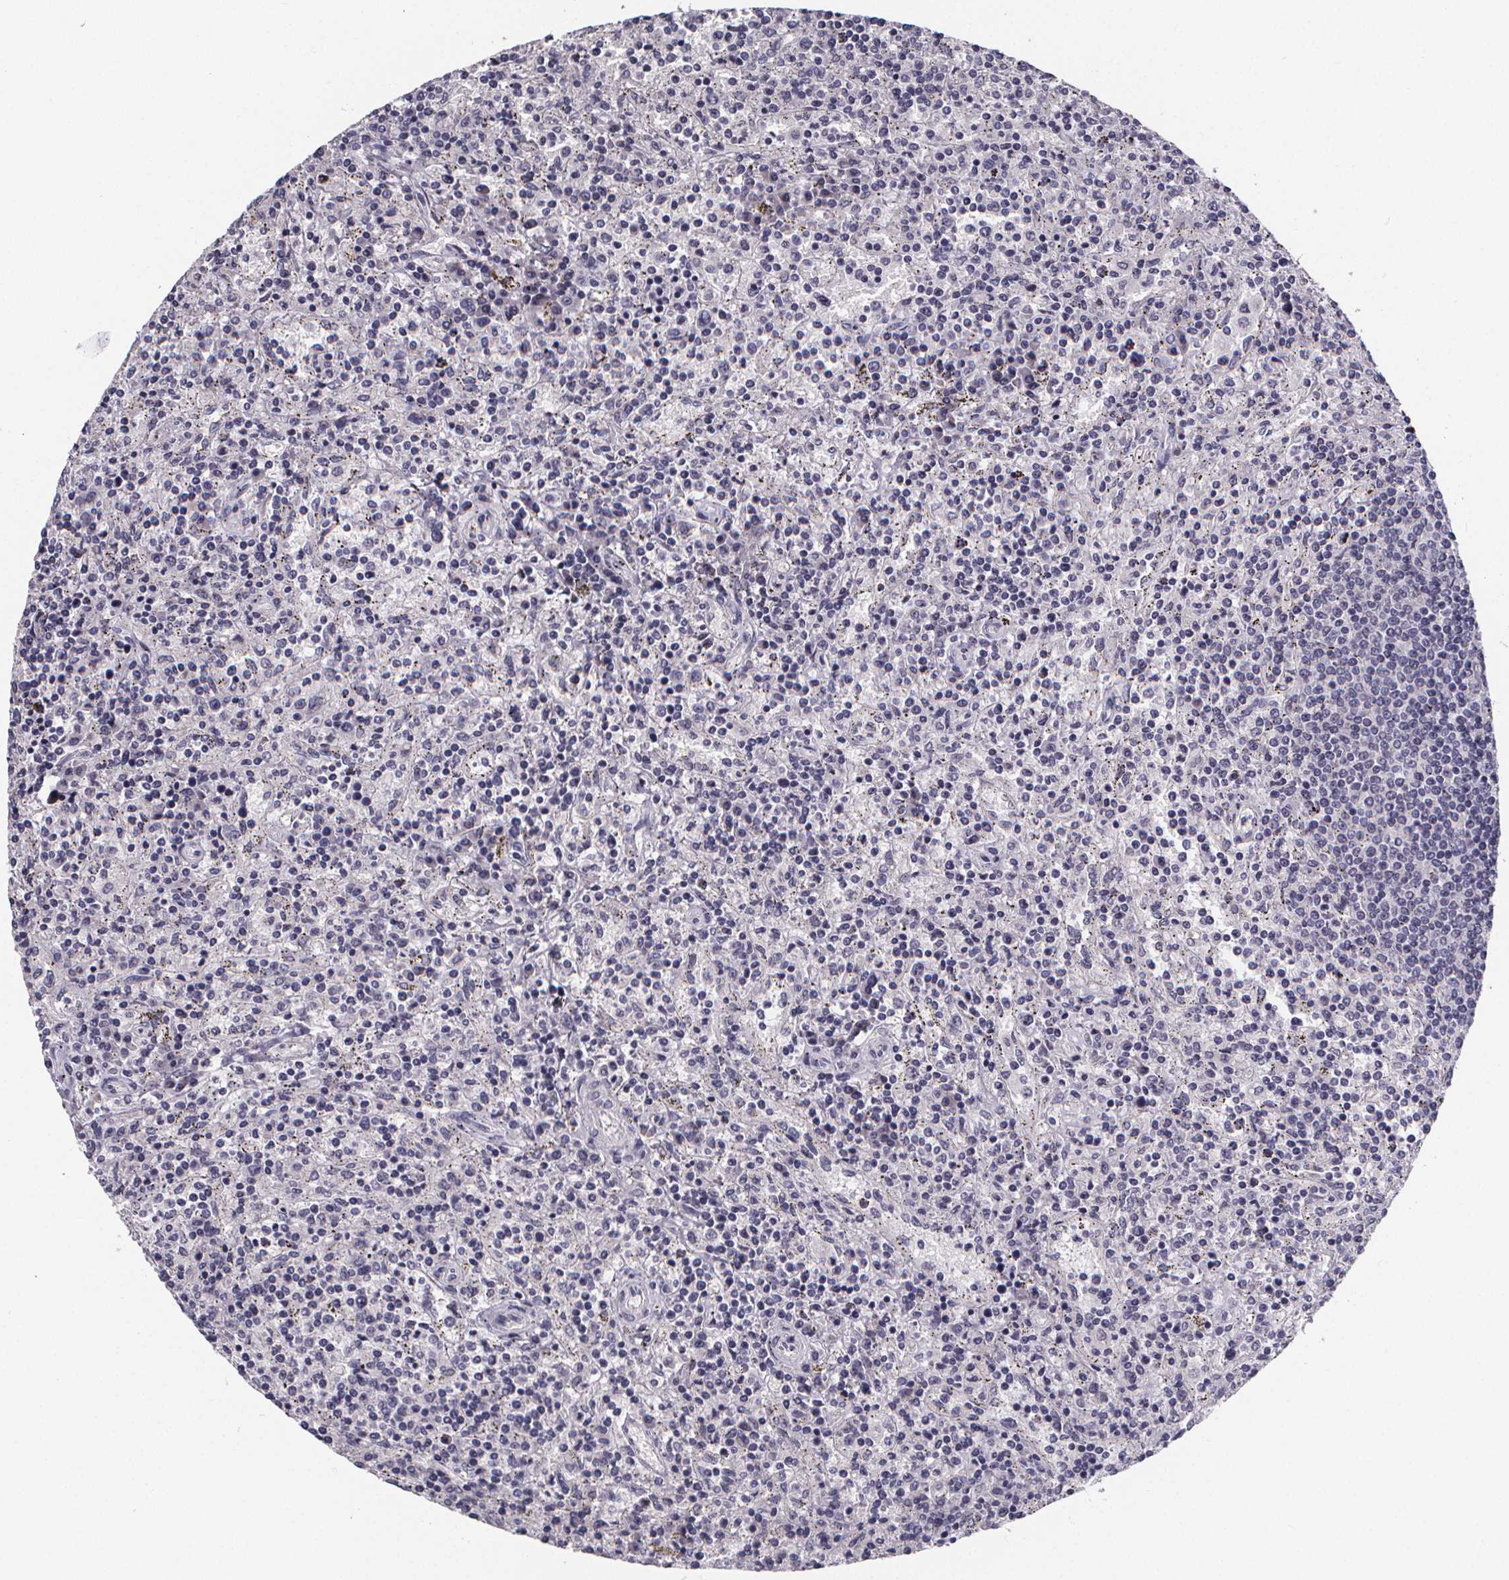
{"staining": {"intensity": "negative", "quantity": "none", "location": "none"}, "tissue": "lymphoma", "cell_type": "Tumor cells", "image_type": "cancer", "snomed": [{"axis": "morphology", "description": "Malignant lymphoma, non-Hodgkin's type, Low grade"}, {"axis": "topography", "description": "Spleen"}], "caption": "Tumor cells show no significant positivity in lymphoma. (Immunohistochemistry, brightfield microscopy, high magnification).", "gene": "AGT", "patient": {"sex": "male", "age": 62}}